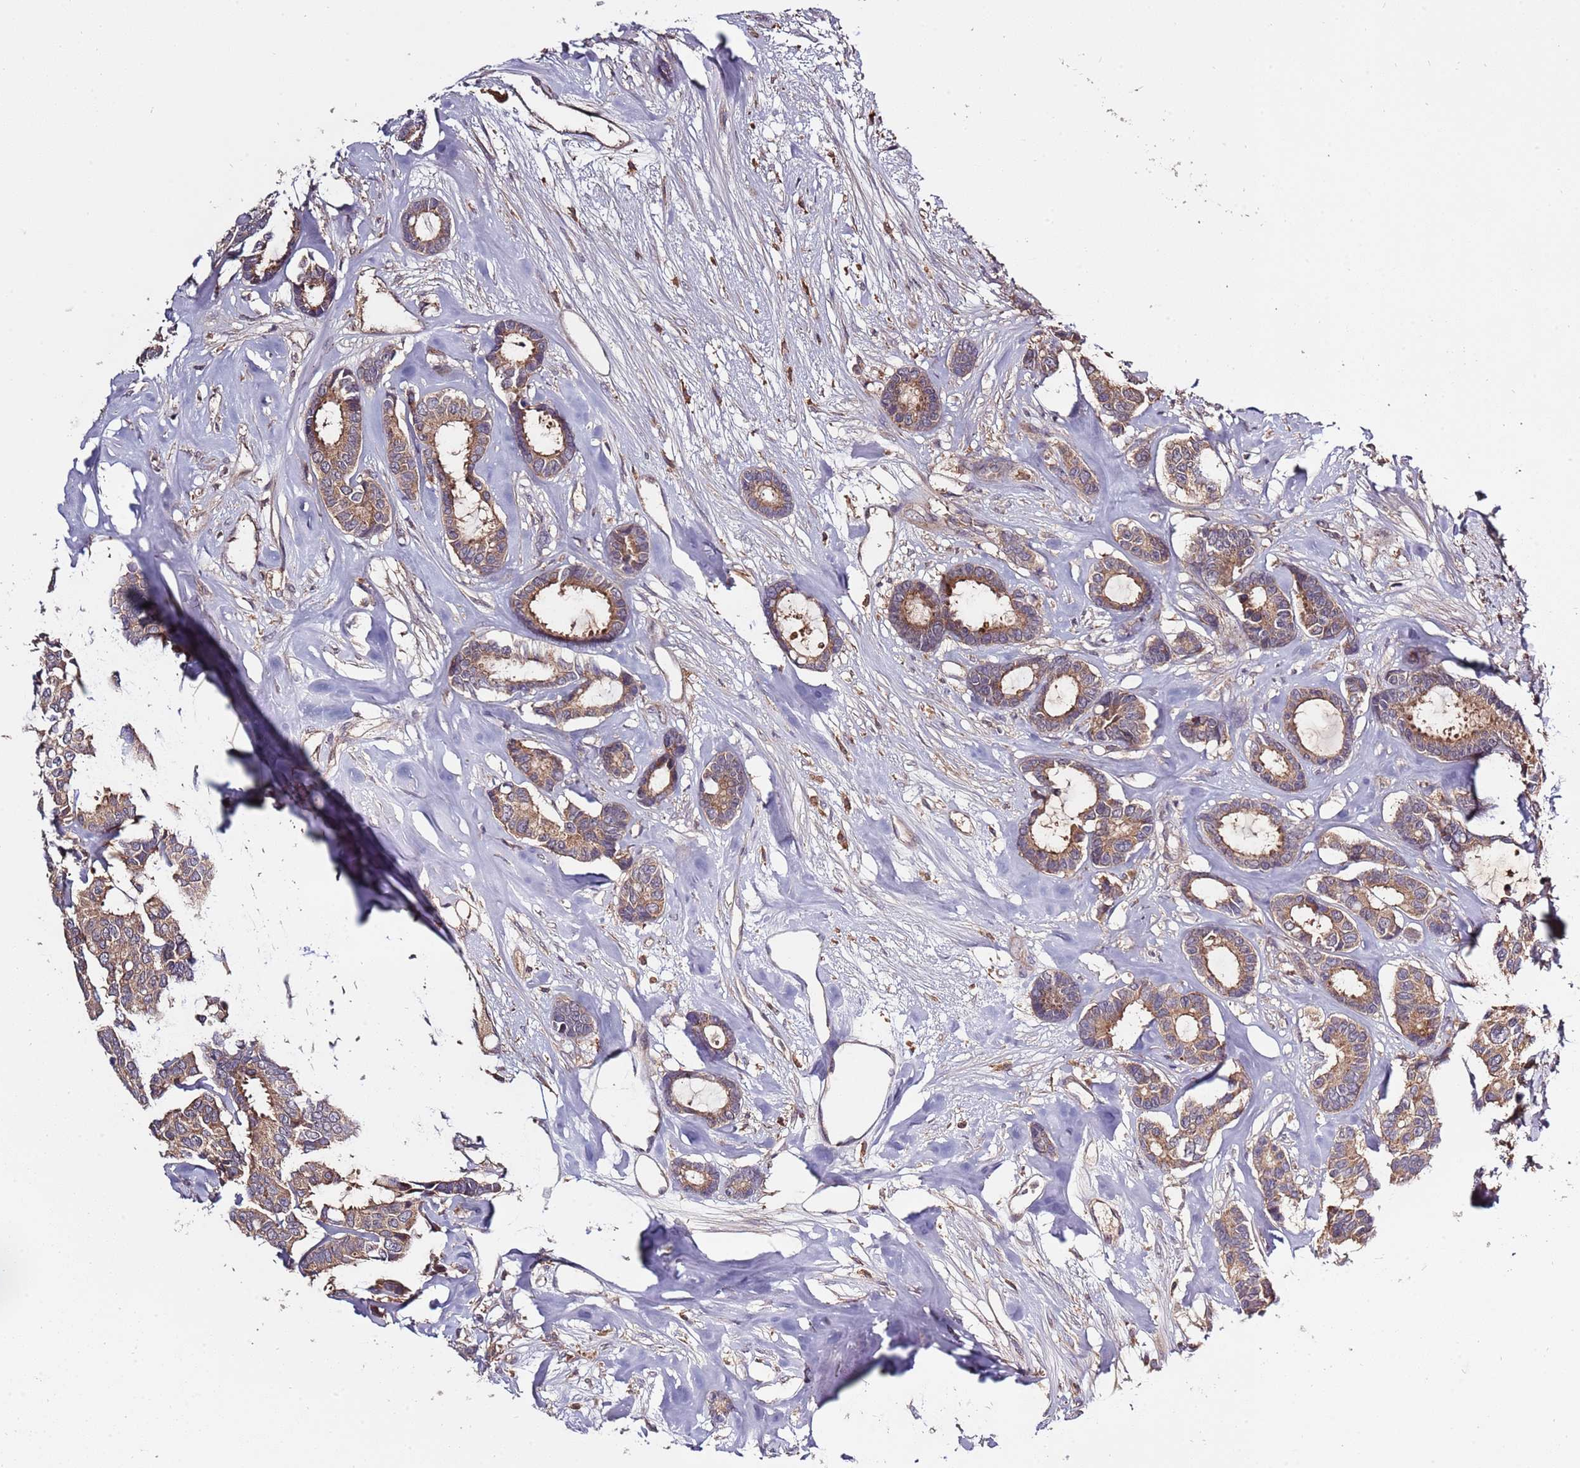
{"staining": {"intensity": "moderate", "quantity": ">75%", "location": "cytoplasmic/membranous"}, "tissue": "breast cancer", "cell_type": "Tumor cells", "image_type": "cancer", "snomed": [{"axis": "morphology", "description": "Duct carcinoma"}, {"axis": "topography", "description": "Breast"}], "caption": "Protein analysis of breast intraductal carcinoma tissue reveals moderate cytoplasmic/membranous staining in approximately >75% of tumor cells.", "gene": "USP32", "patient": {"sex": "female", "age": 87}}